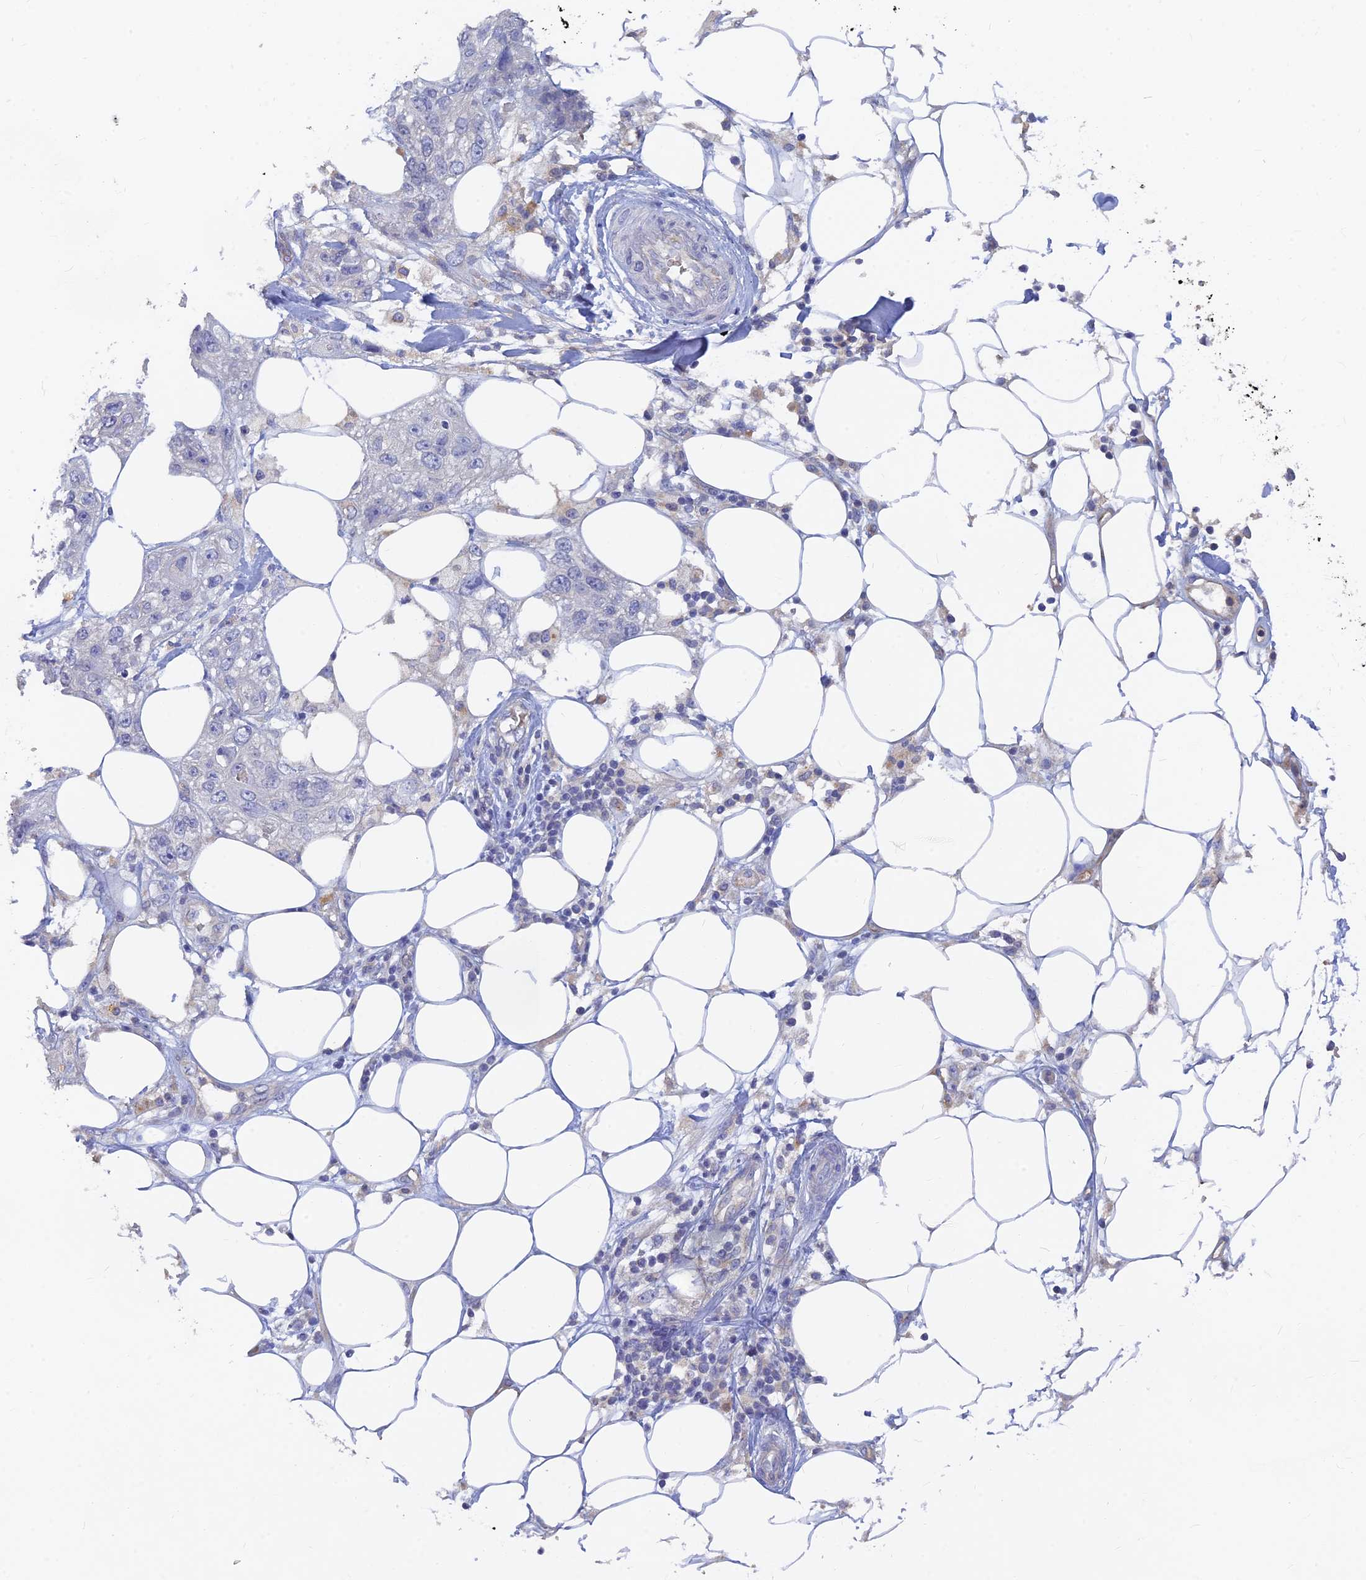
{"staining": {"intensity": "negative", "quantity": "none", "location": "none"}, "tissue": "skin cancer", "cell_type": "Tumor cells", "image_type": "cancer", "snomed": [{"axis": "morphology", "description": "Normal tissue, NOS"}, {"axis": "morphology", "description": "Squamous cell carcinoma, NOS"}, {"axis": "topography", "description": "Skin"}], "caption": "Skin cancer (squamous cell carcinoma) was stained to show a protein in brown. There is no significant expression in tumor cells.", "gene": "ARRDC1", "patient": {"sex": "male", "age": 72}}